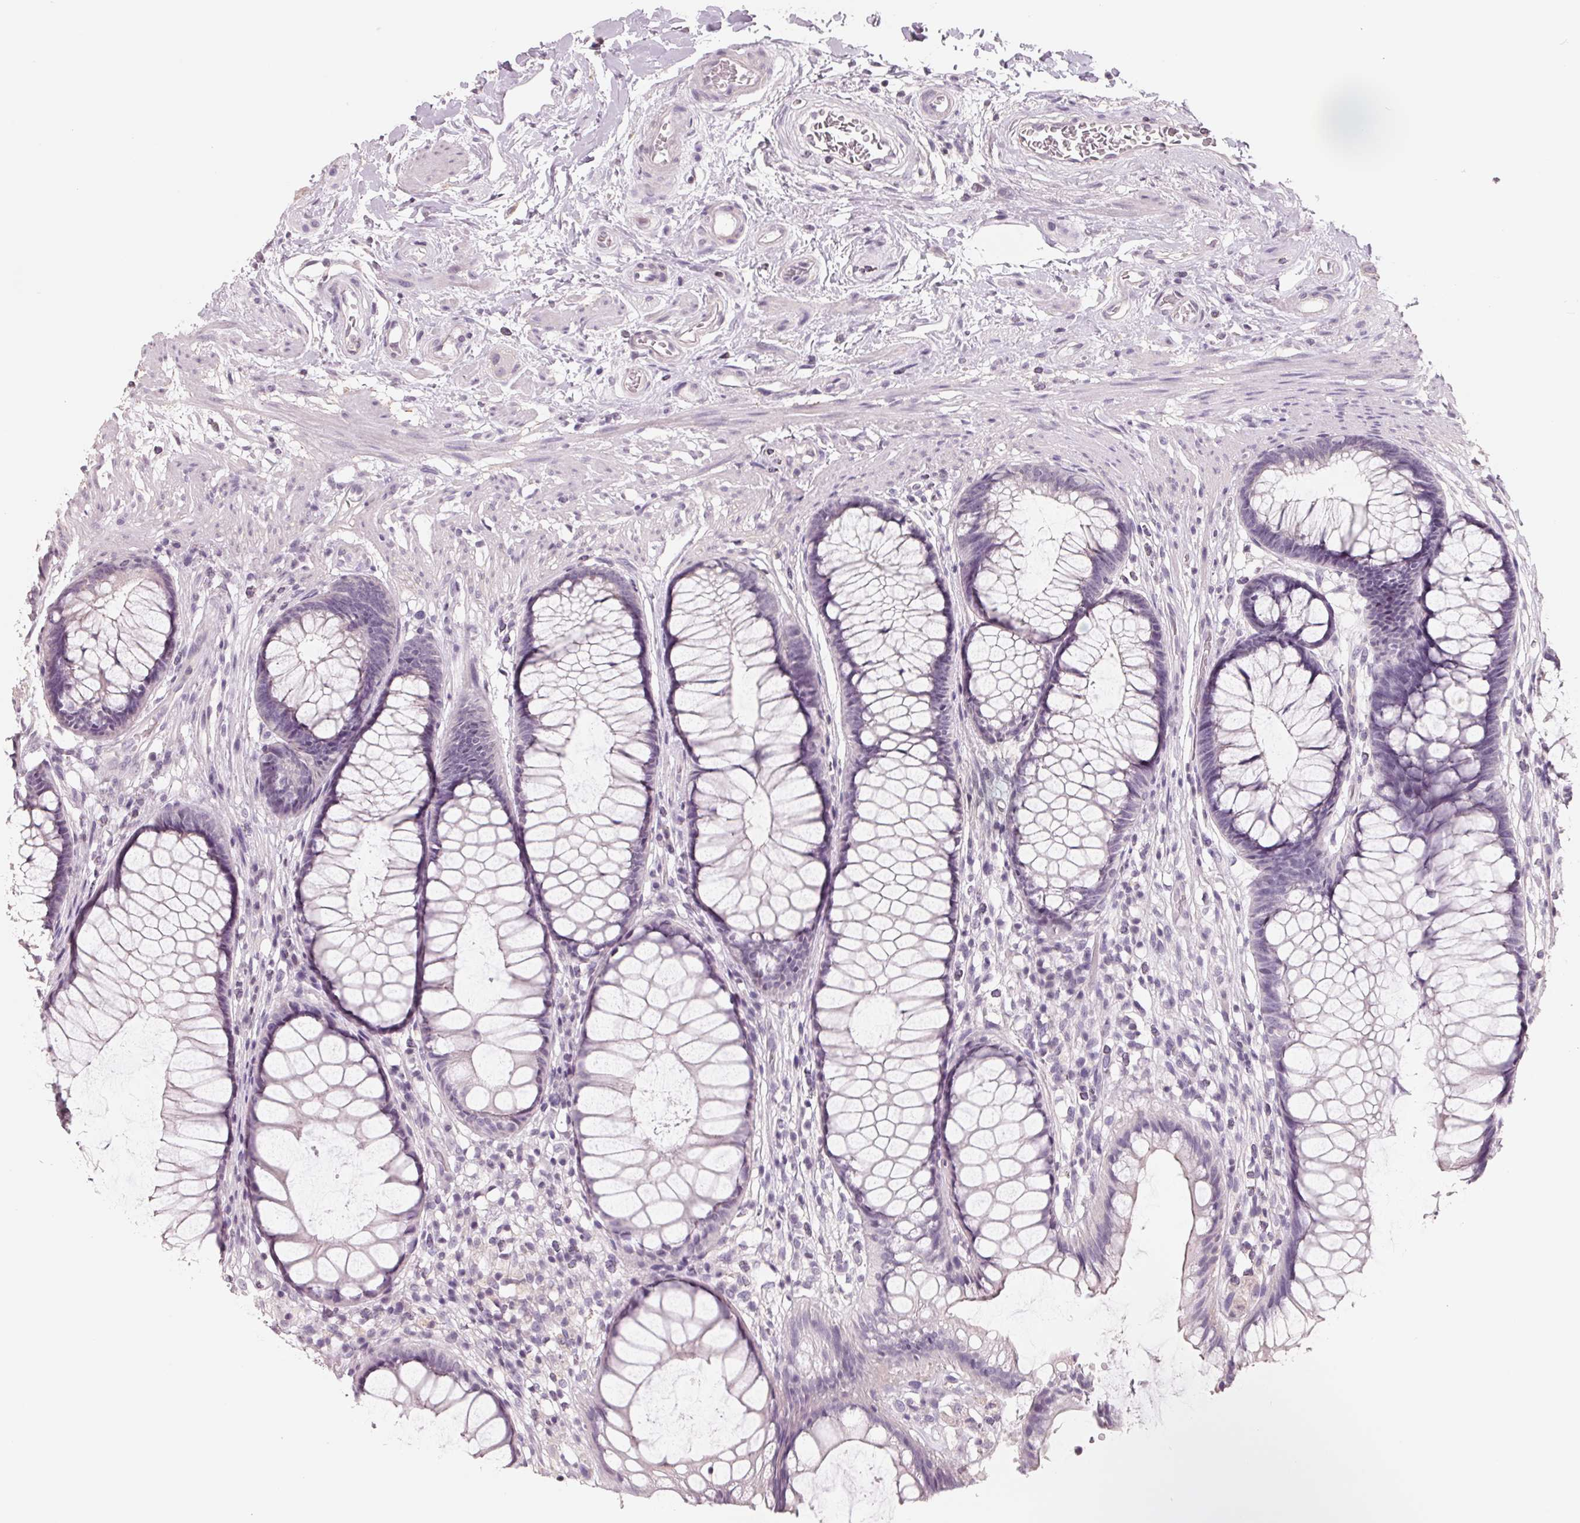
{"staining": {"intensity": "negative", "quantity": "none", "location": "none"}, "tissue": "rectum", "cell_type": "Glandular cells", "image_type": "normal", "snomed": [{"axis": "morphology", "description": "Normal tissue, NOS"}, {"axis": "topography", "description": "Smooth muscle"}, {"axis": "topography", "description": "Rectum"}], "caption": "Protein analysis of benign rectum displays no significant expression in glandular cells.", "gene": "FTCD", "patient": {"sex": "male", "age": 53}}